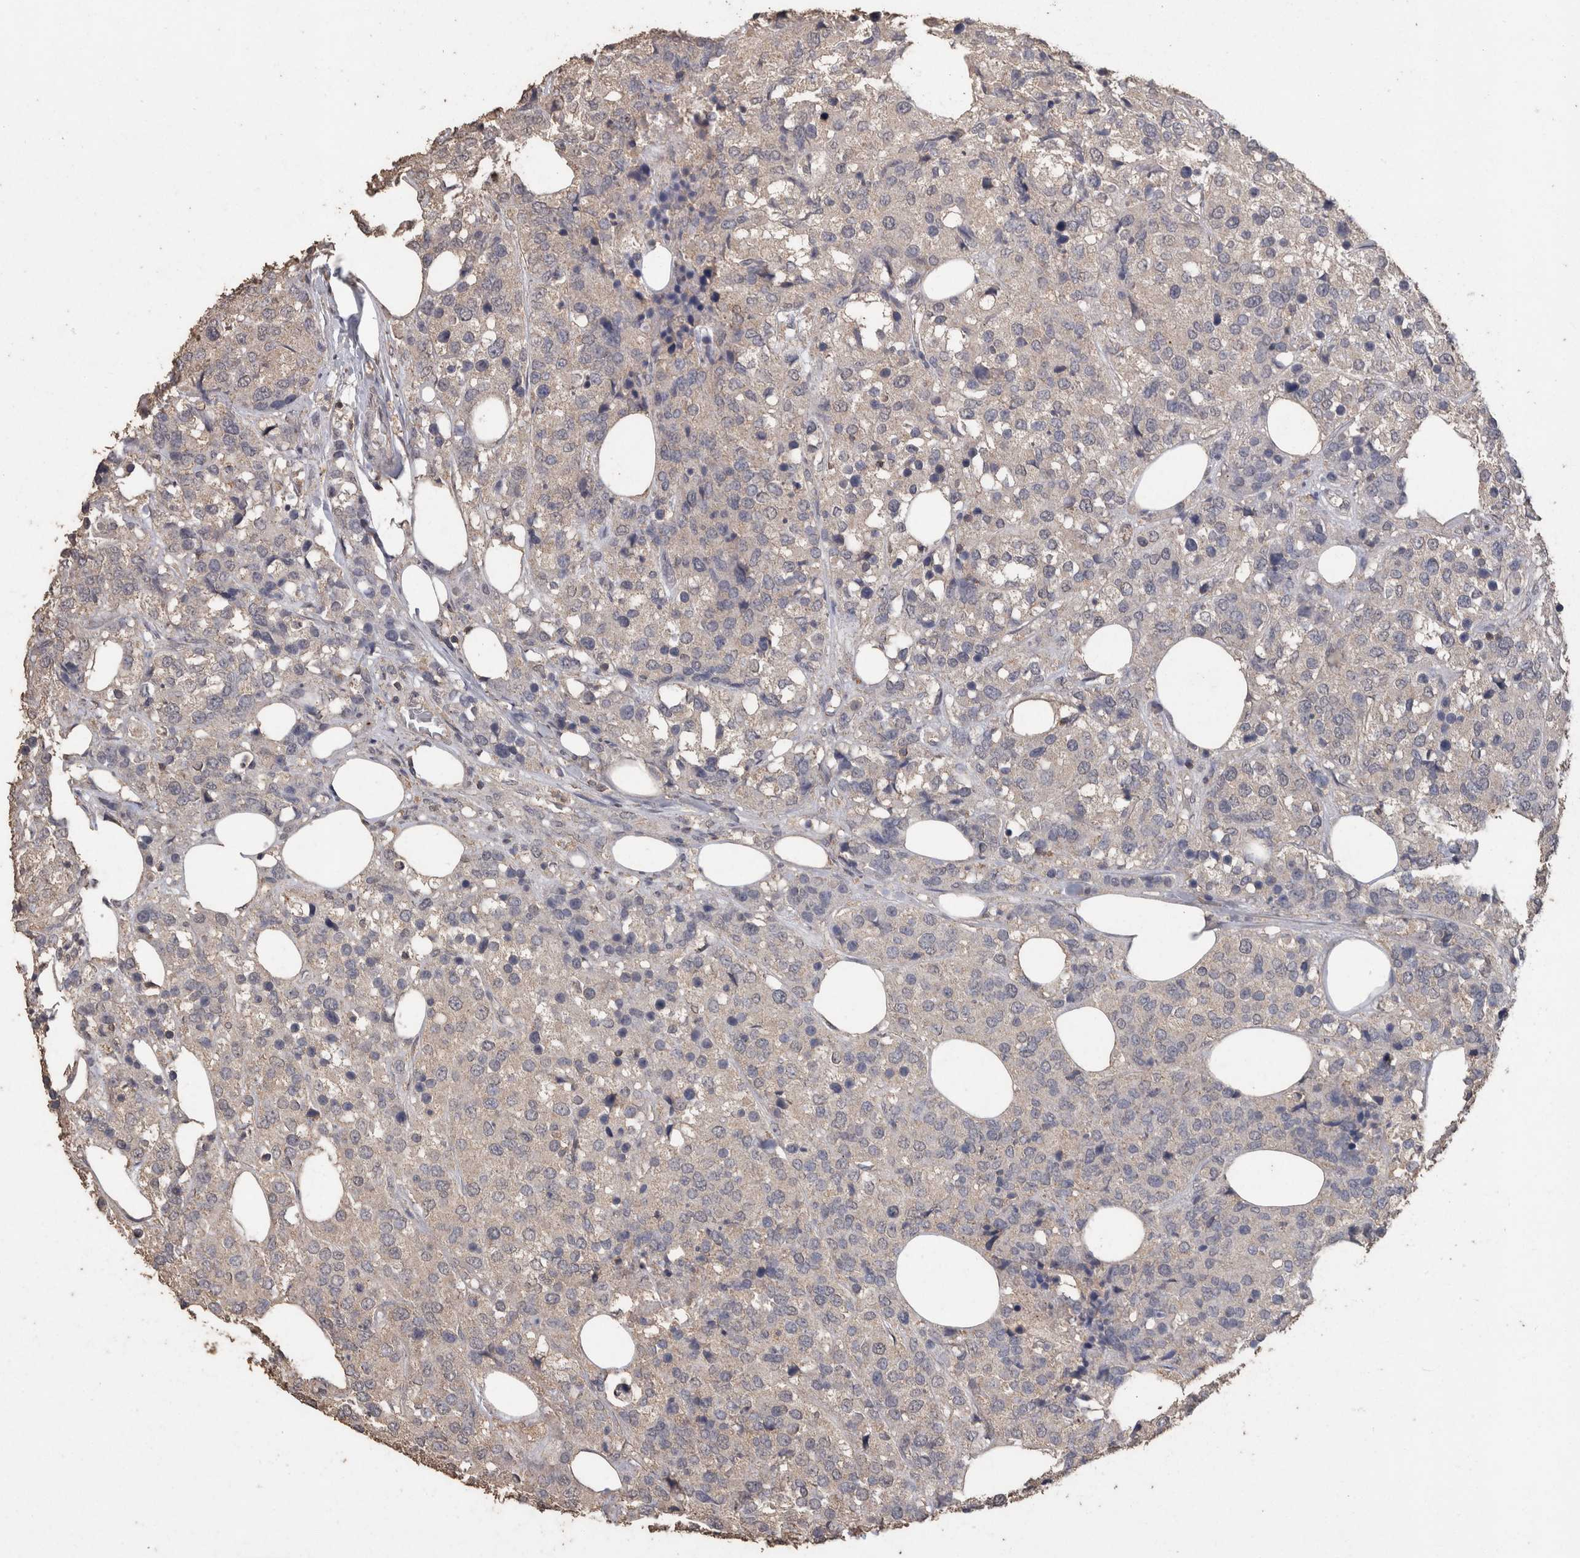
{"staining": {"intensity": "negative", "quantity": "none", "location": "none"}, "tissue": "breast cancer", "cell_type": "Tumor cells", "image_type": "cancer", "snomed": [{"axis": "morphology", "description": "Lobular carcinoma"}, {"axis": "topography", "description": "Breast"}], "caption": "Breast lobular carcinoma stained for a protein using immunohistochemistry reveals no positivity tumor cells.", "gene": "CX3CL1", "patient": {"sex": "female", "age": 59}}